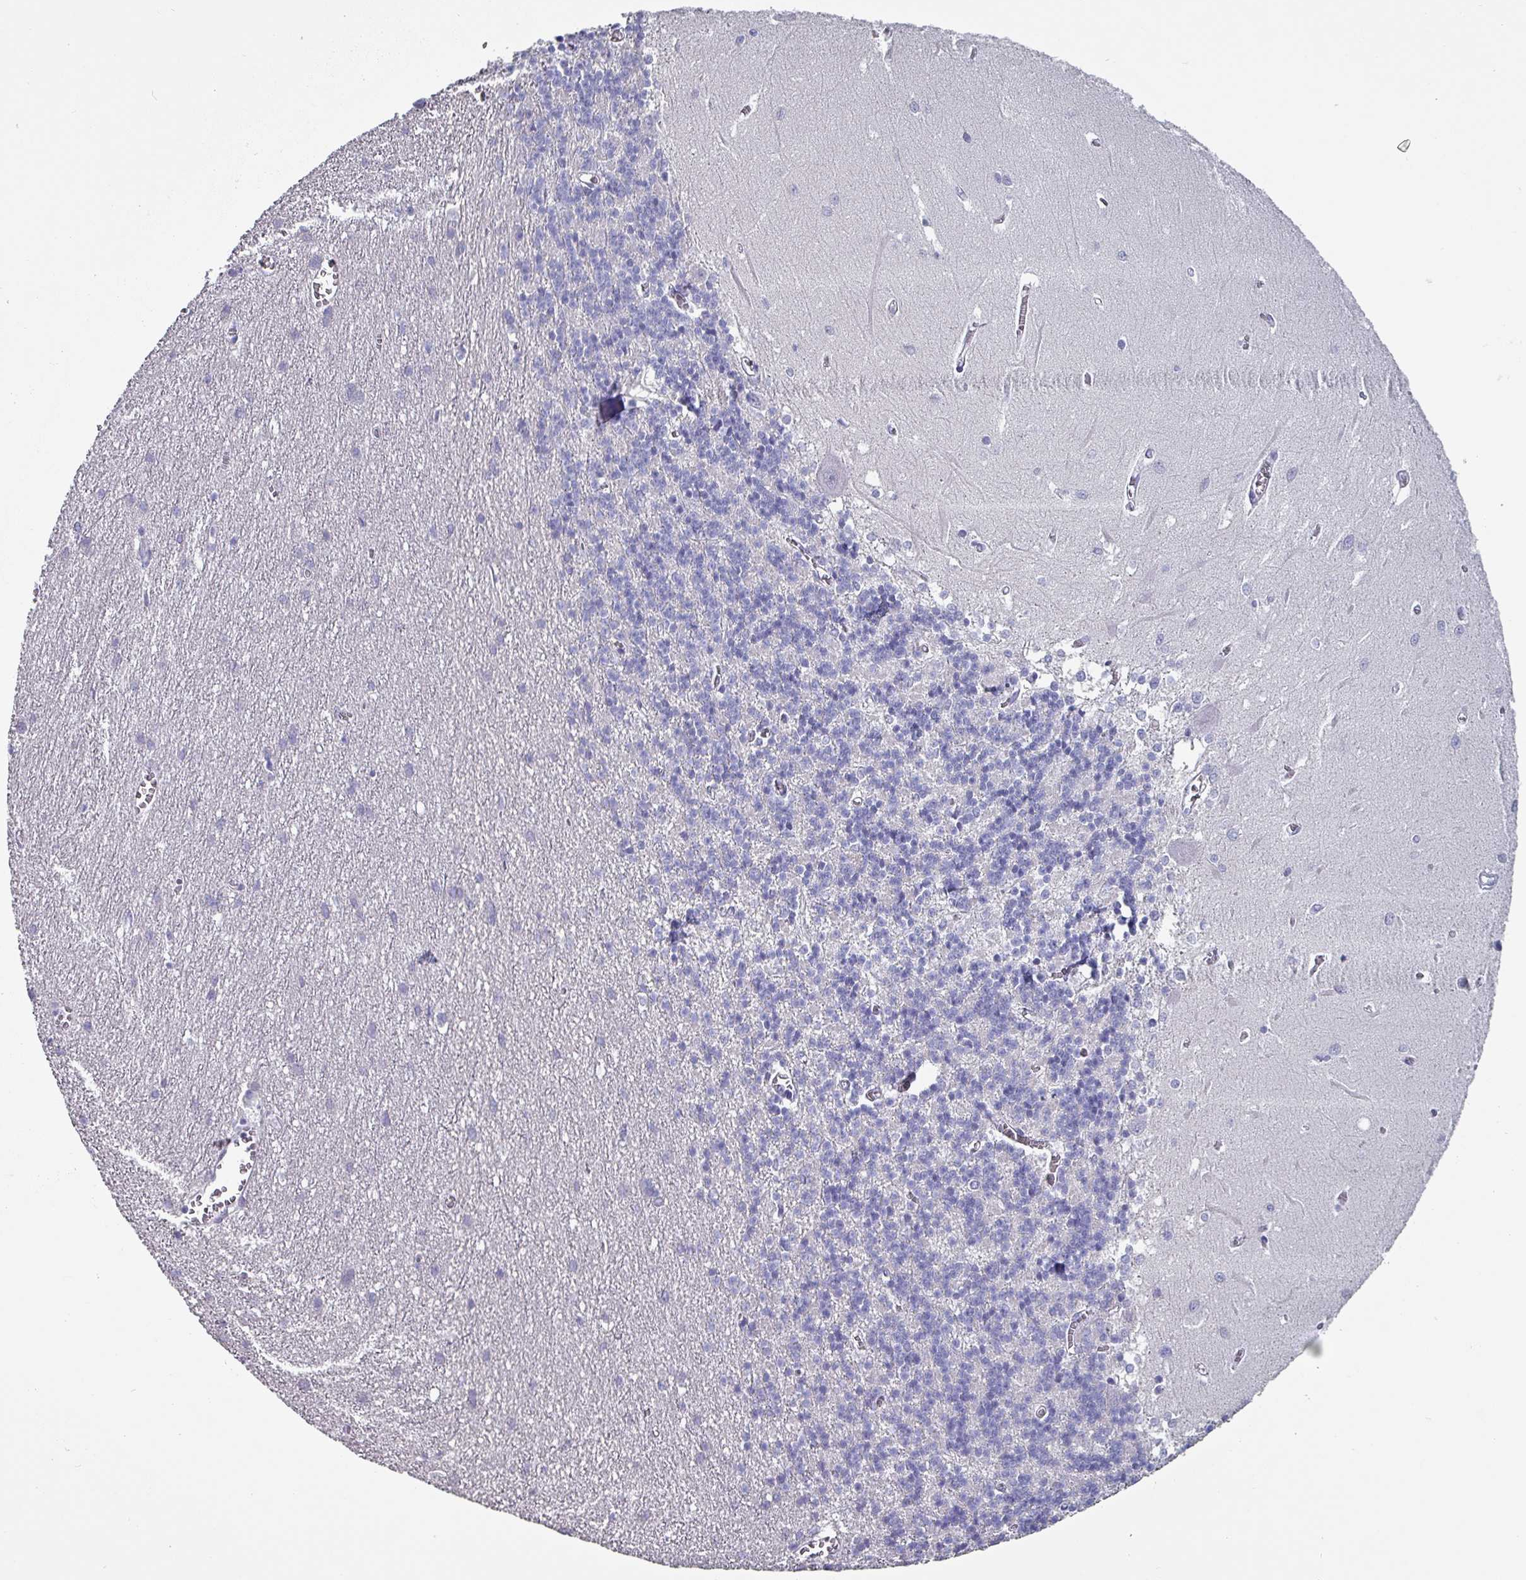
{"staining": {"intensity": "negative", "quantity": "none", "location": "none"}, "tissue": "cerebellum", "cell_type": "Cells in granular layer", "image_type": "normal", "snomed": [{"axis": "morphology", "description": "Normal tissue, NOS"}, {"axis": "topography", "description": "Cerebellum"}], "caption": "A high-resolution image shows immunohistochemistry (IHC) staining of benign cerebellum, which demonstrates no significant positivity in cells in granular layer.", "gene": "INS", "patient": {"sex": "male", "age": 37}}